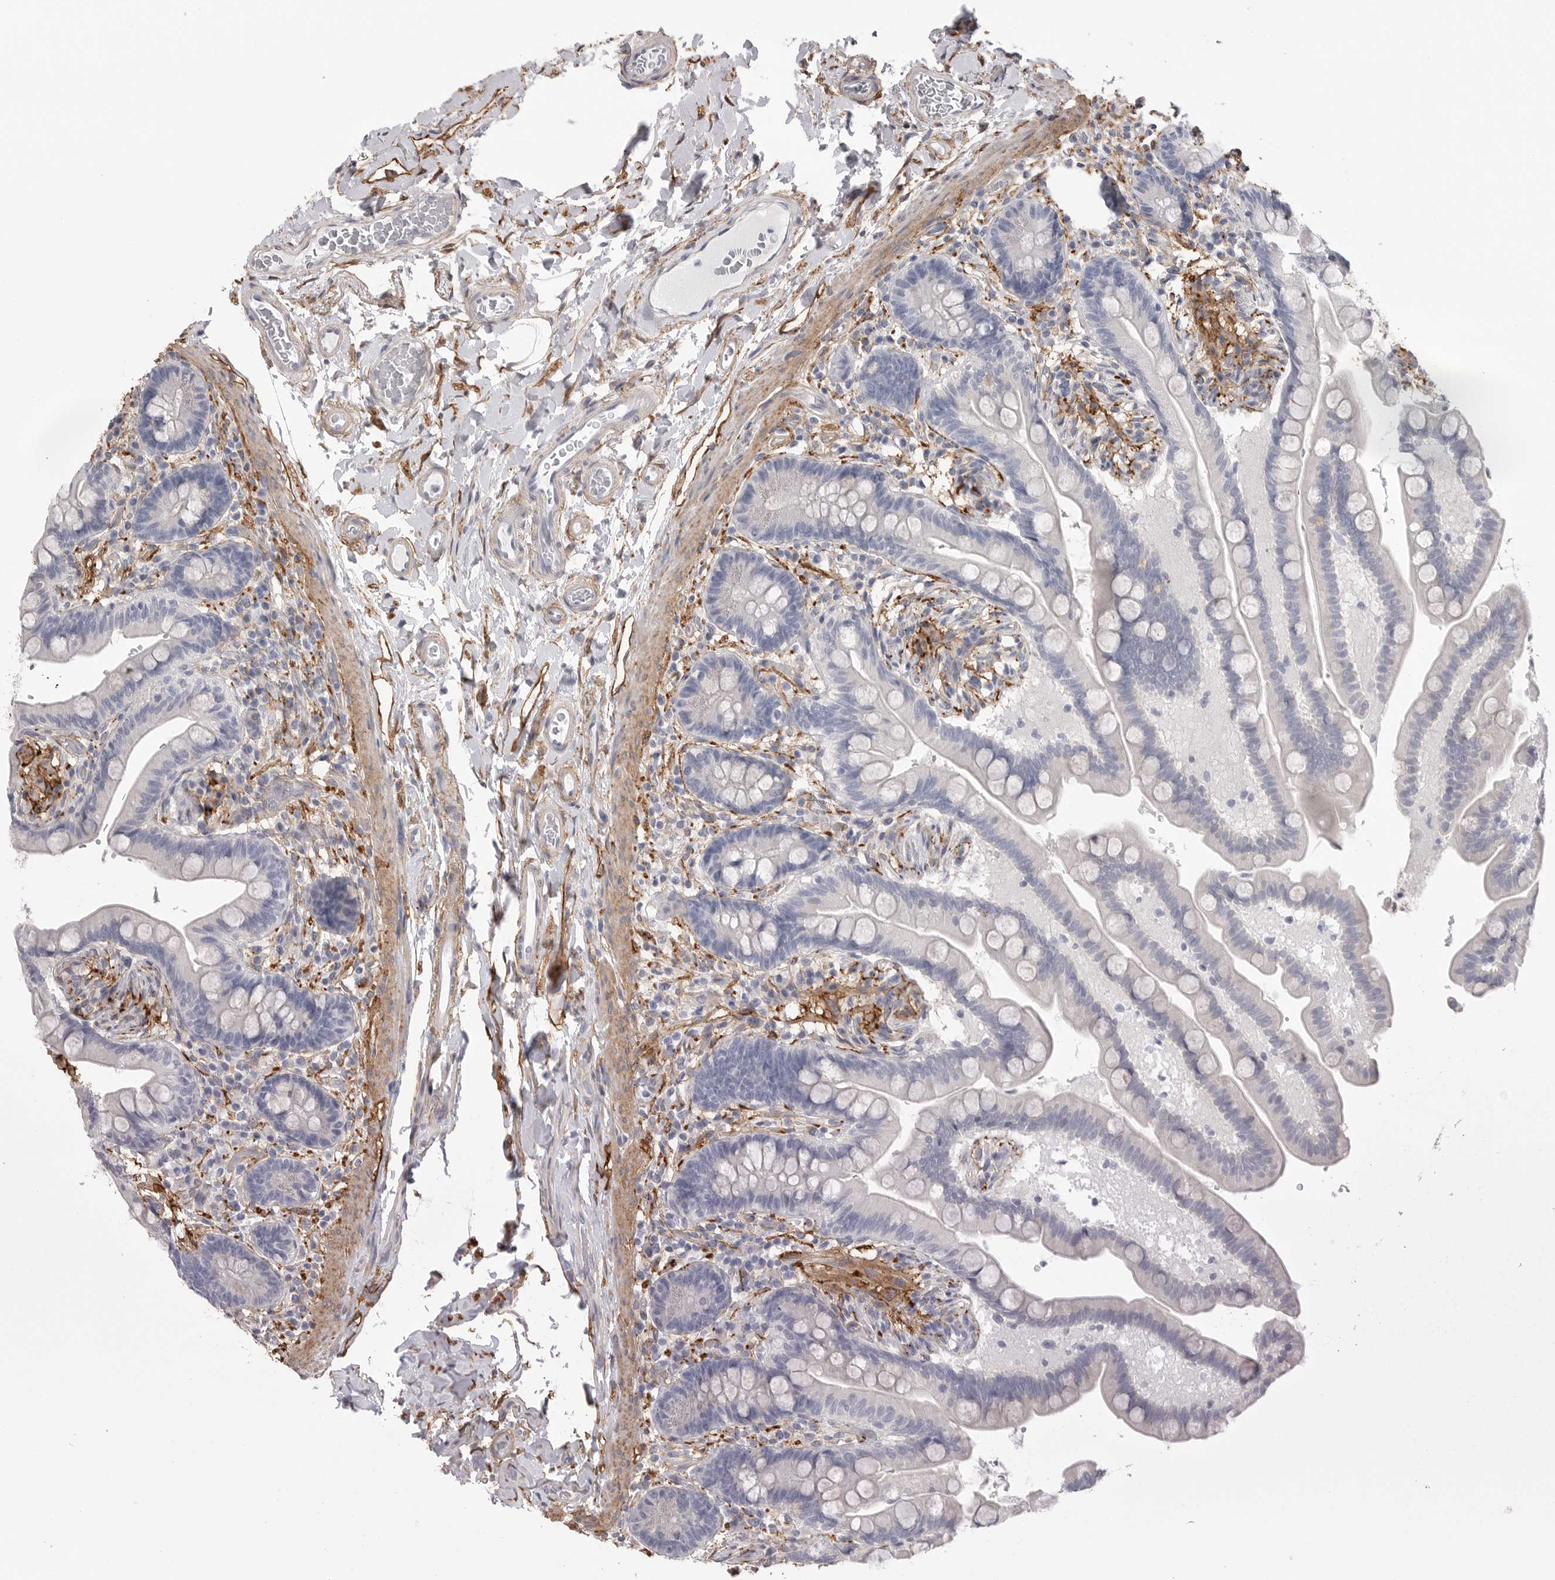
{"staining": {"intensity": "negative", "quantity": "none", "location": "none"}, "tissue": "colon", "cell_type": "Endothelial cells", "image_type": "normal", "snomed": [{"axis": "morphology", "description": "Normal tissue, NOS"}, {"axis": "topography", "description": "Smooth muscle"}, {"axis": "topography", "description": "Colon"}], "caption": "This is a image of immunohistochemistry staining of normal colon, which shows no staining in endothelial cells. The staining was performed using DAB to visualize the protein expression in brown, while the nuclei were stained in blue with hematoxylin (Magnification: 20x).", "gene": "AKAP12", "patient": {"sex": "male", "age": 73}}